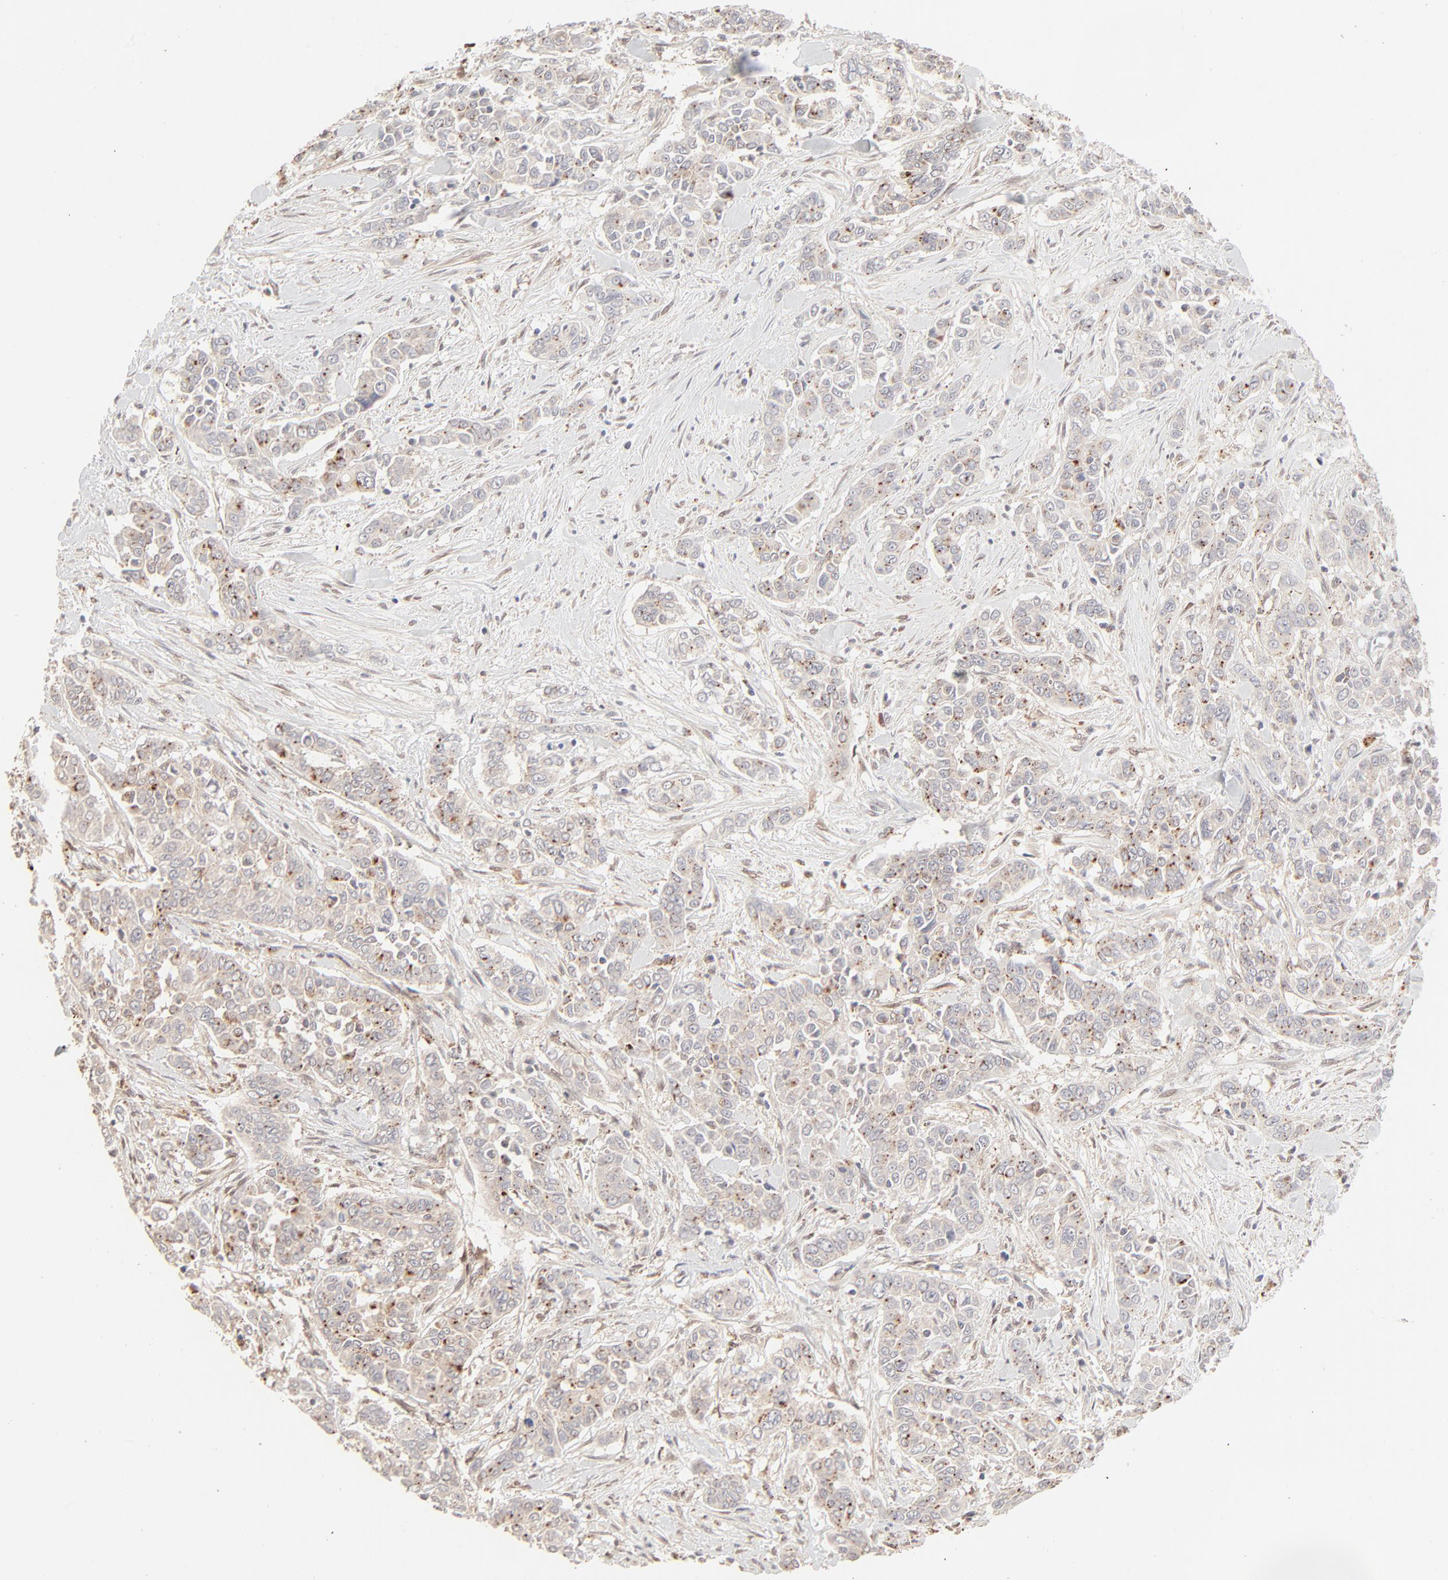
{"staining": {"intensity": "weak", "quantity": "25%-75%", "location": "cytoplasmic/membranous"}, "tissue": "pancreatic cancer", "cell_type": "Tumor cells", "image_type": "cancer", "snomed": [{"axis": "morphology", "description": "Adenocarcinoma, NOS"}, {"axis": "topography", "description": "Pancreas"}], "caption": "Immunohistochemical staining of pancreatic cancer (adenocarcinoma) demonstrates weak cytoplasmic/membranous protein staining in about 25%-75% of tumor cells.", "gene": "LGALS2", "patient": {"sex": "female", "age": 52}}